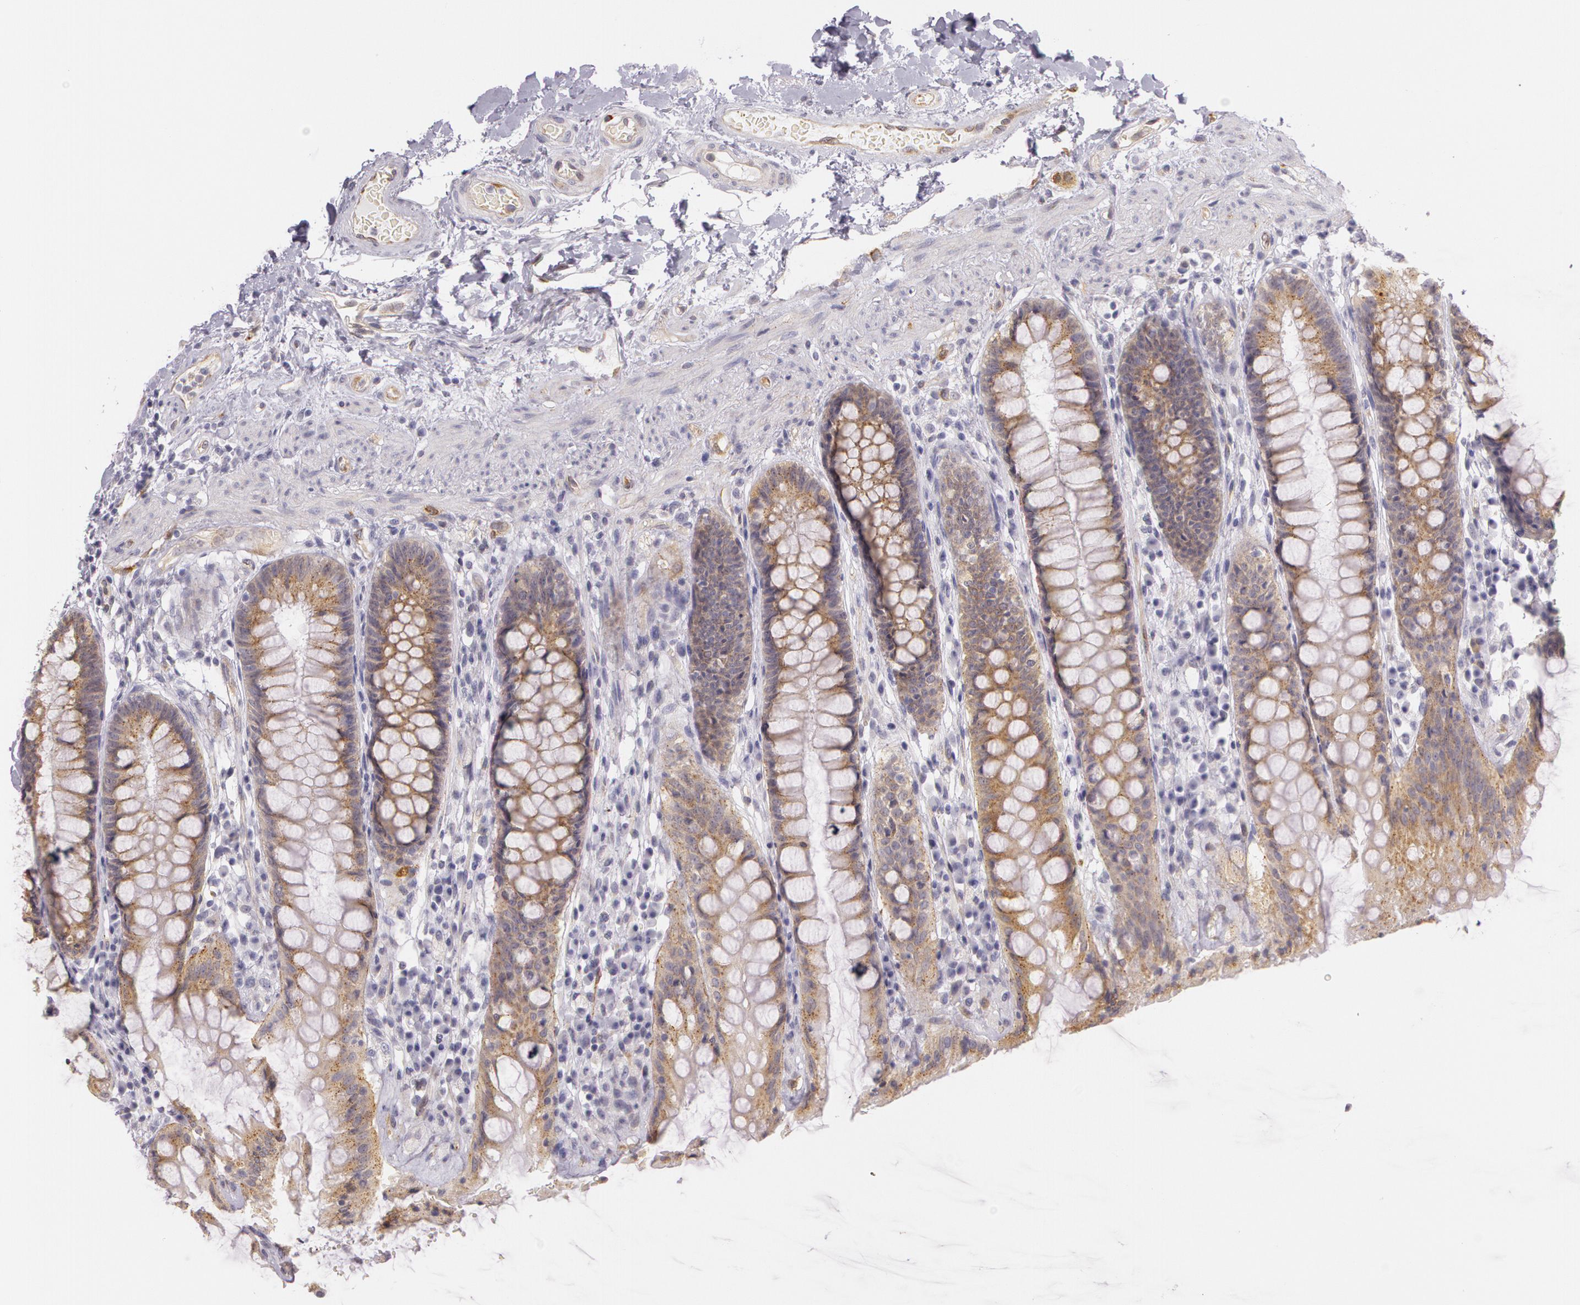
{"staining": {"intensity": "moderate", "quantity": ">75%", "location": "cytoplasmic/membranous"}, "tissue": "rectum", "cell_type": "Glandular cells", "image_type": "normal", "snomed": [{"axis": "morphology", "description": "Normal tissue, NOS"}, {"axis": "topography", "description": "Rectum"}], "caption": "This photomicrograph shows unremarkable rectum stained with immunohistochemistry (IHC) to label a protein in brown. The cytoplasmic/membranous of glandular cells show moderate positivity for the protein. Nuclei are counter-stained blue.", "gene": "APP", "patient": {"sex": "female", "age": 46}}